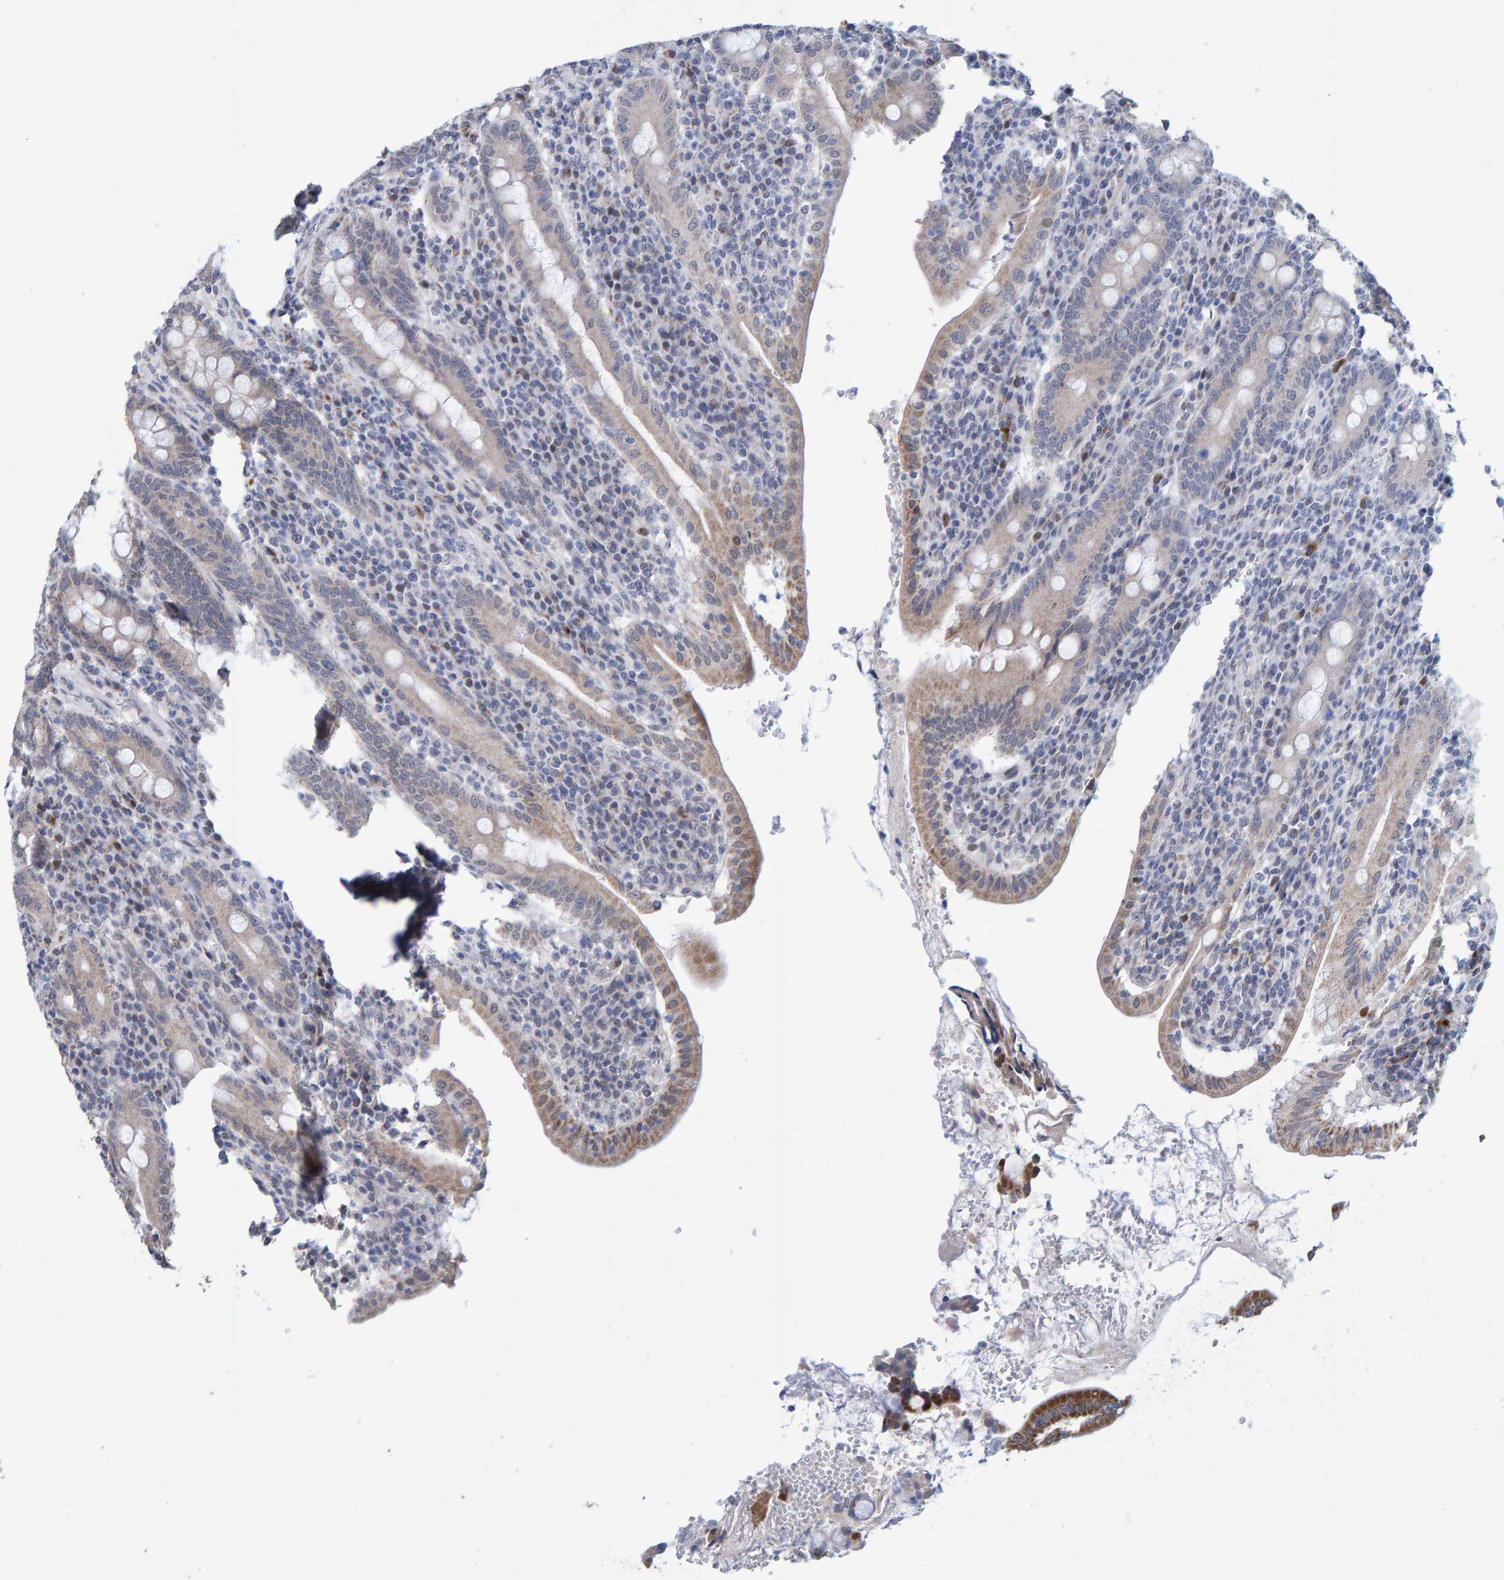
{"staining": {"intensity": "moderate", "quantity": ">75%", "location": "cytoplasmic/membranous"}, "tissue": "duodenum", "cell_type": "Glandular cells", "image_type": "normal", "snomed": [{"axis": "morphology", "description": "Normal tissue, NOS"}, {"axis": "morphology", "description": "Adenocarcinoma, NOS"}, {"axis": "topography", "description": "Pancreas"}, {"axis": "topography", "description": "Duodenum"}], "caption": "Protein staining displays moderate cytoplasmic/membranous positivity in approximately >75% of glandular cells in unremarkable duodenum. (DAB (3,3'-diaminobenzidine) = brown stain, brightfield microscopy at high magnification).", "gene": "USP43", "patient": {"sex": "male", "age": 50}}